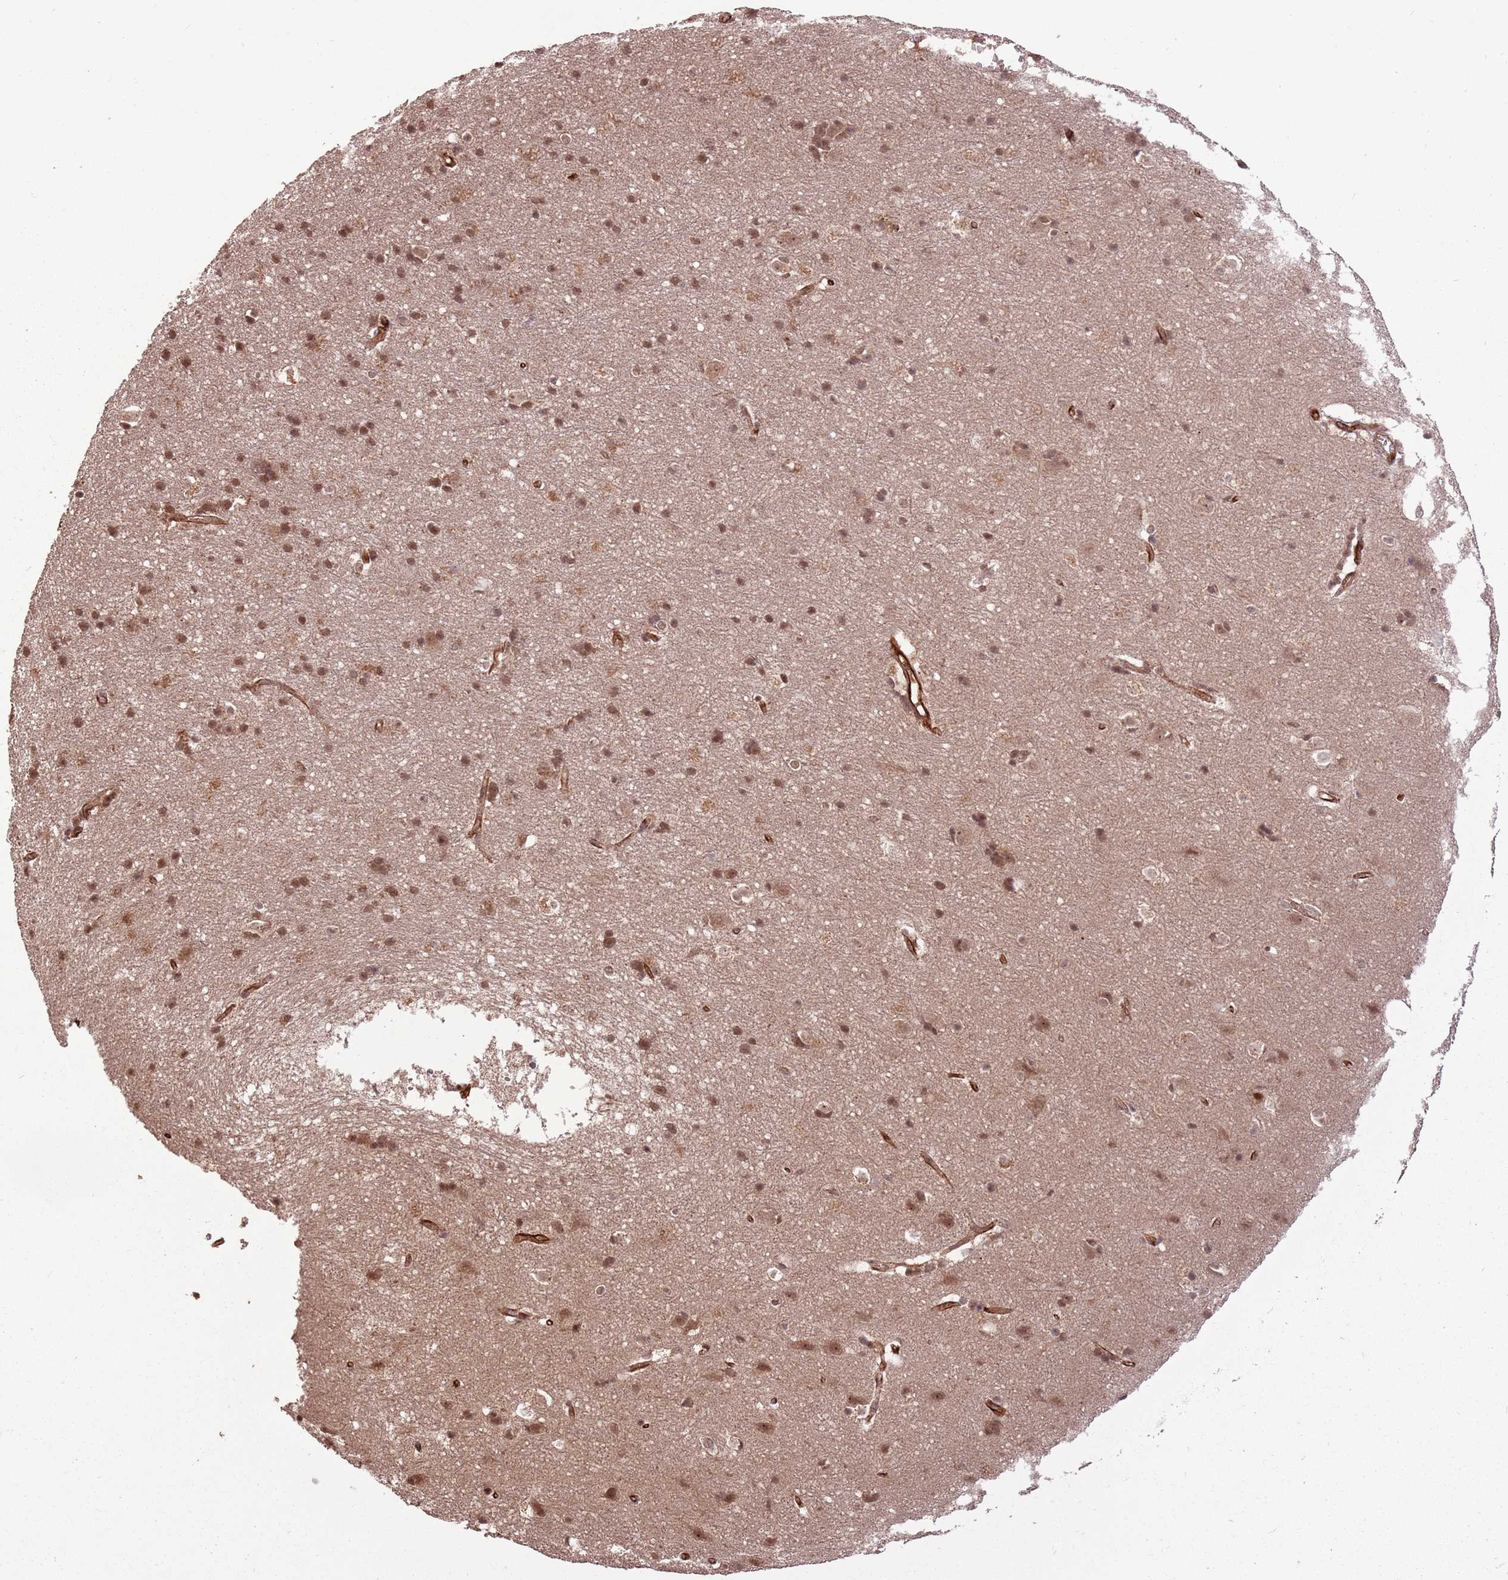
{"staining": {"intensity": "strong", "quantity": ">75%", "location": "cytoplasmic/membranous,nuclear"}, "tissue": "cerebral cortex", "cell_type": "Endothelial cells", "image_type": "normal", "snomed": [{"axis": "morphology", "description": "Normal tissue, NOS"}, {"axis": "topography", "description": "Cerebral cortex"}], "caption": "This photomicrograph reveals immunohistochemistry staining of unremarkable human cerebral cortex, with high strong cytoplasmic/membranous,nuclear staining in about >75% of endothelial cells.", "gene": "ADAMTS3", "patient": {"sex": "male", "age": 54}}